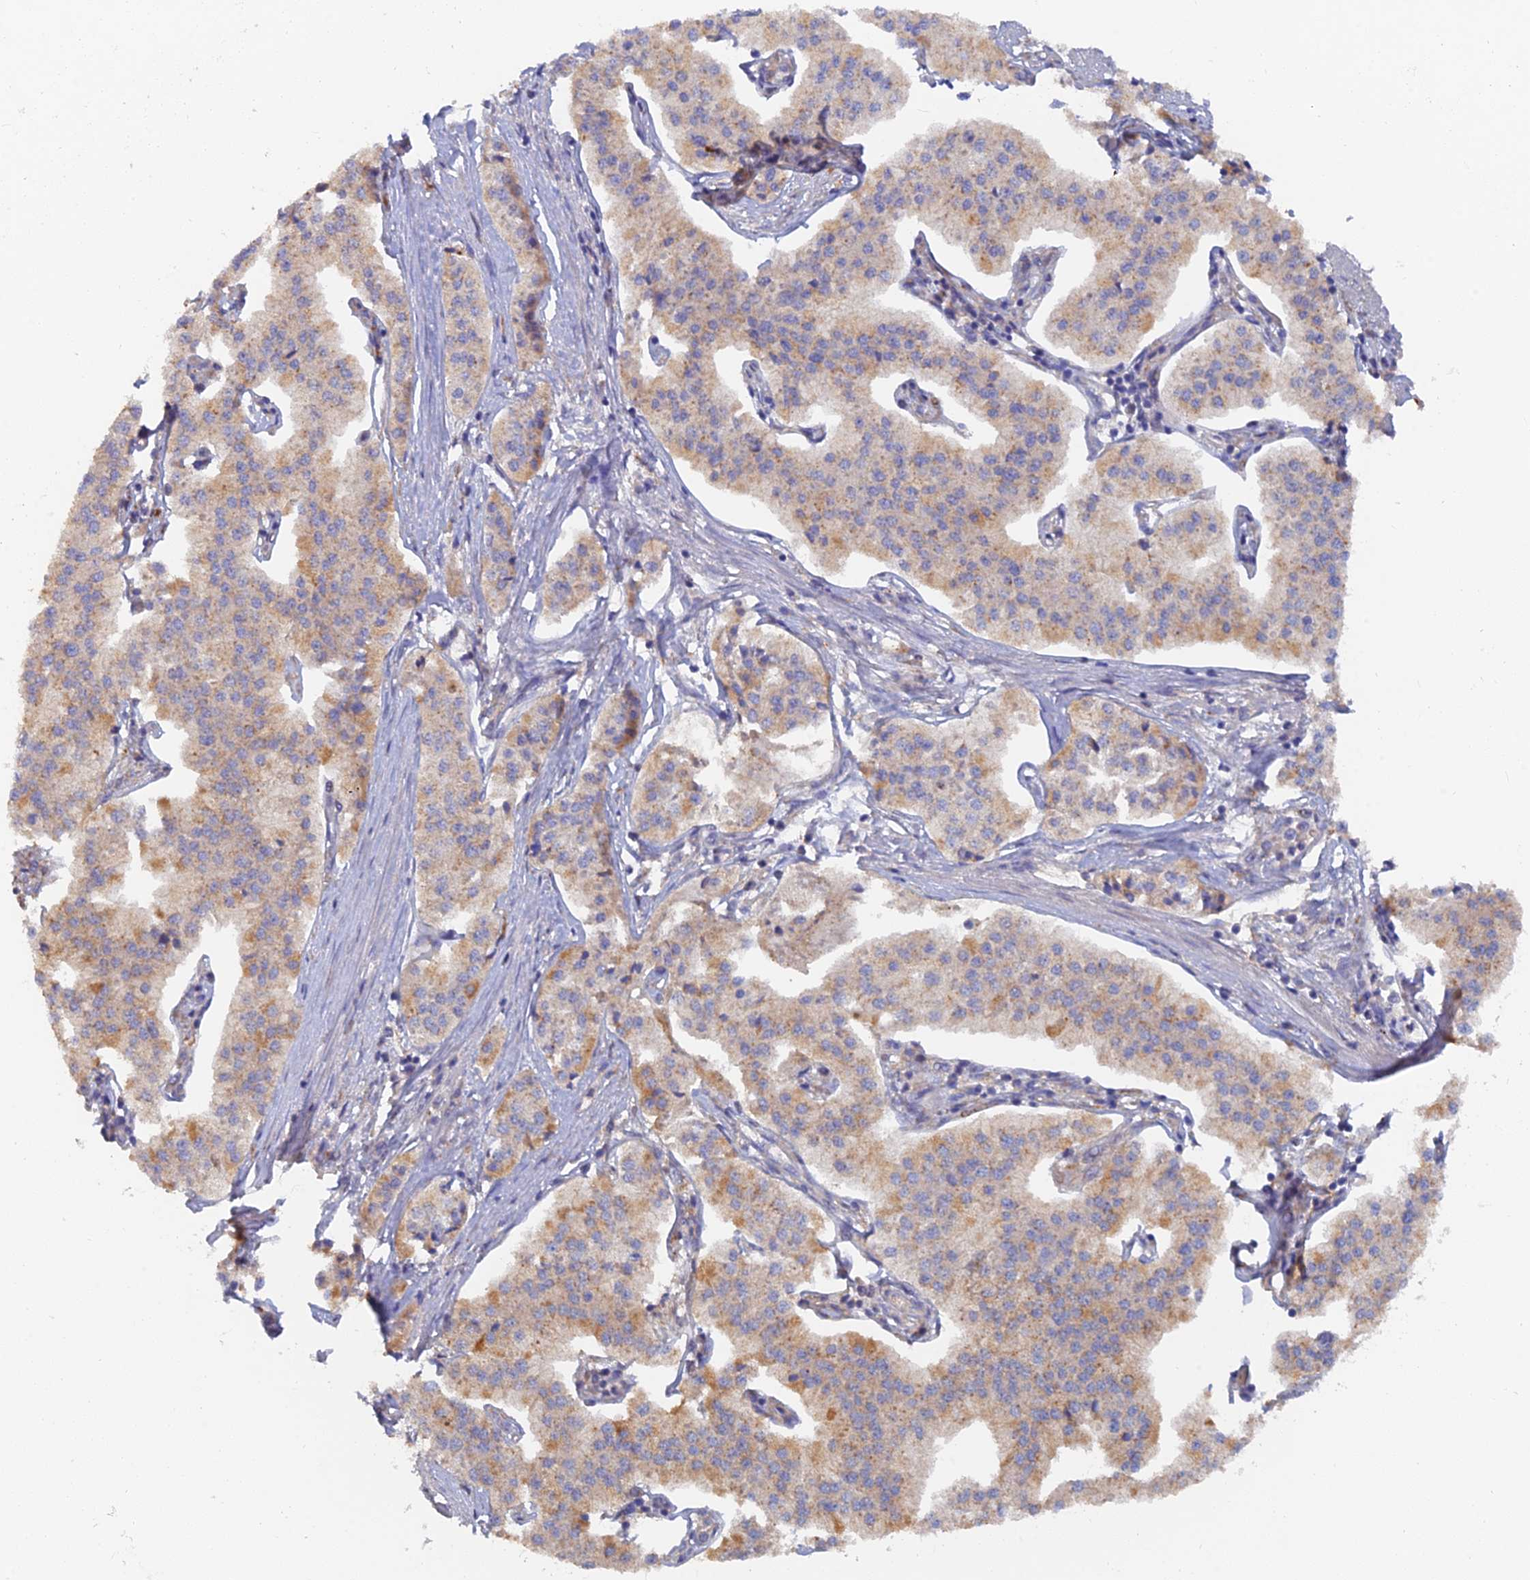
{"staining": {"intensity": "moderate", "quantity": "25%-75%", "location": "cytoplasmic/membranous"}, "tissue": "pancreatic cancer", "cell_type": "Tumor cells", "image_type": "cancer", "snomed": [{"axis": "morphology", "description": "Adenocarcinoma, NOS"}, {"axis": "topography", "description": "Pancreas"}], "caption": "Protein staining of pancreatic cancer tissue displays moderate cytoplasmic/membranous expression in approximately 25%-75% of tumor cells. The staining was performed using DAB (3,3'-diaminobenzidine), with brown indicating positive protein expression. Nuclei are stained blue with hematoxylin.", "gene": "ARRDC1", "patient": {"sex": "female", "age": 50}}